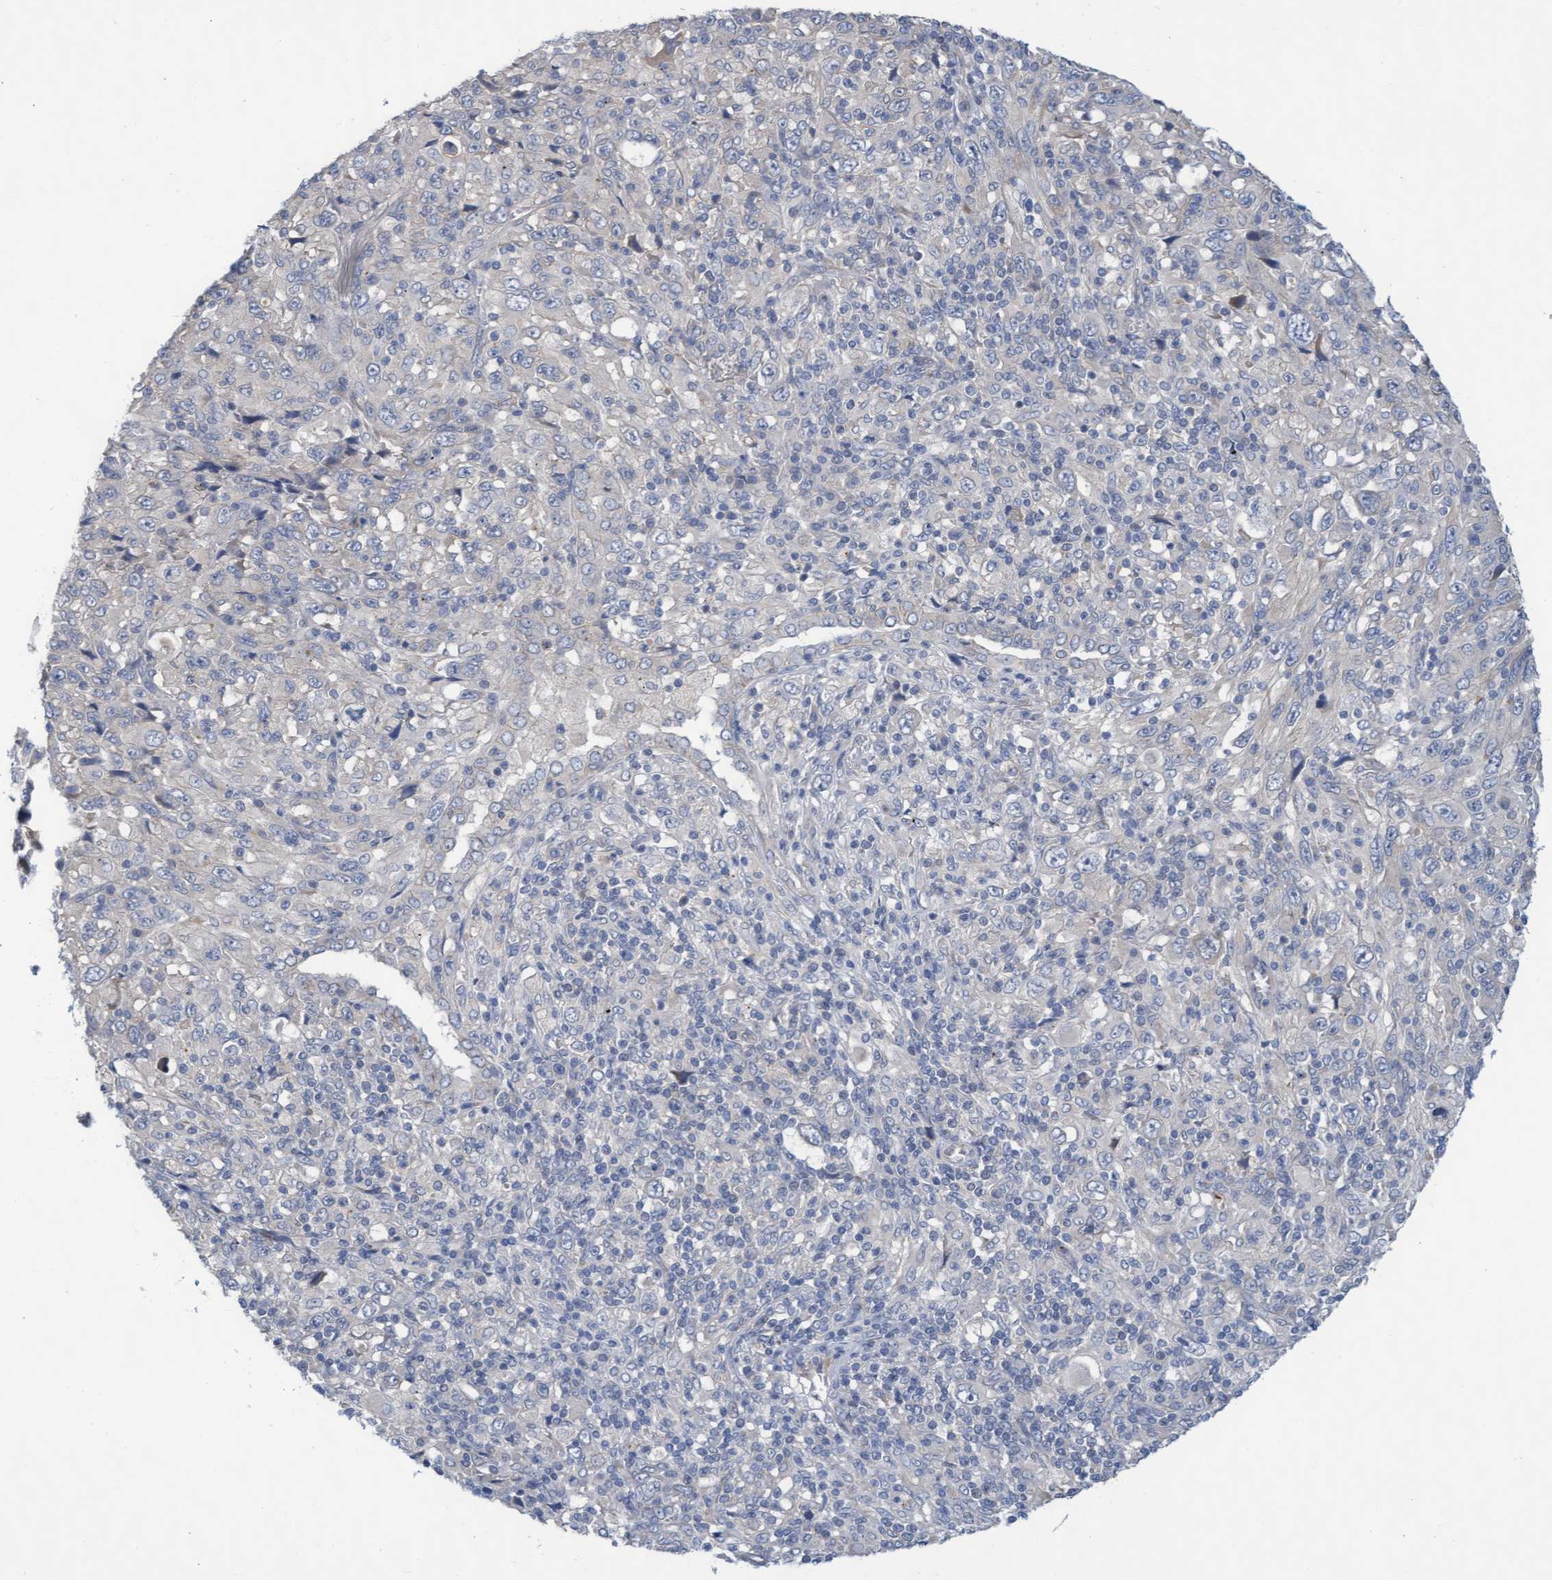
{"staining": {"intensity": "negative", "quantity": "none", "location": "none"}, "tissue": "melanoma", "cell_type": "Tumor cells", "image_type": "cancer", "snomed": [{"axis": "morphology", "description": "Malignant melanoma, Metastatic site"}, {"axis": "topography", "description": "Skin"}], "caption": "A histopathology image of human melanoma is negative for staining in tumor cells.", "gene": "ABCF2", "patient": {"sex": "female", "age": 56}}